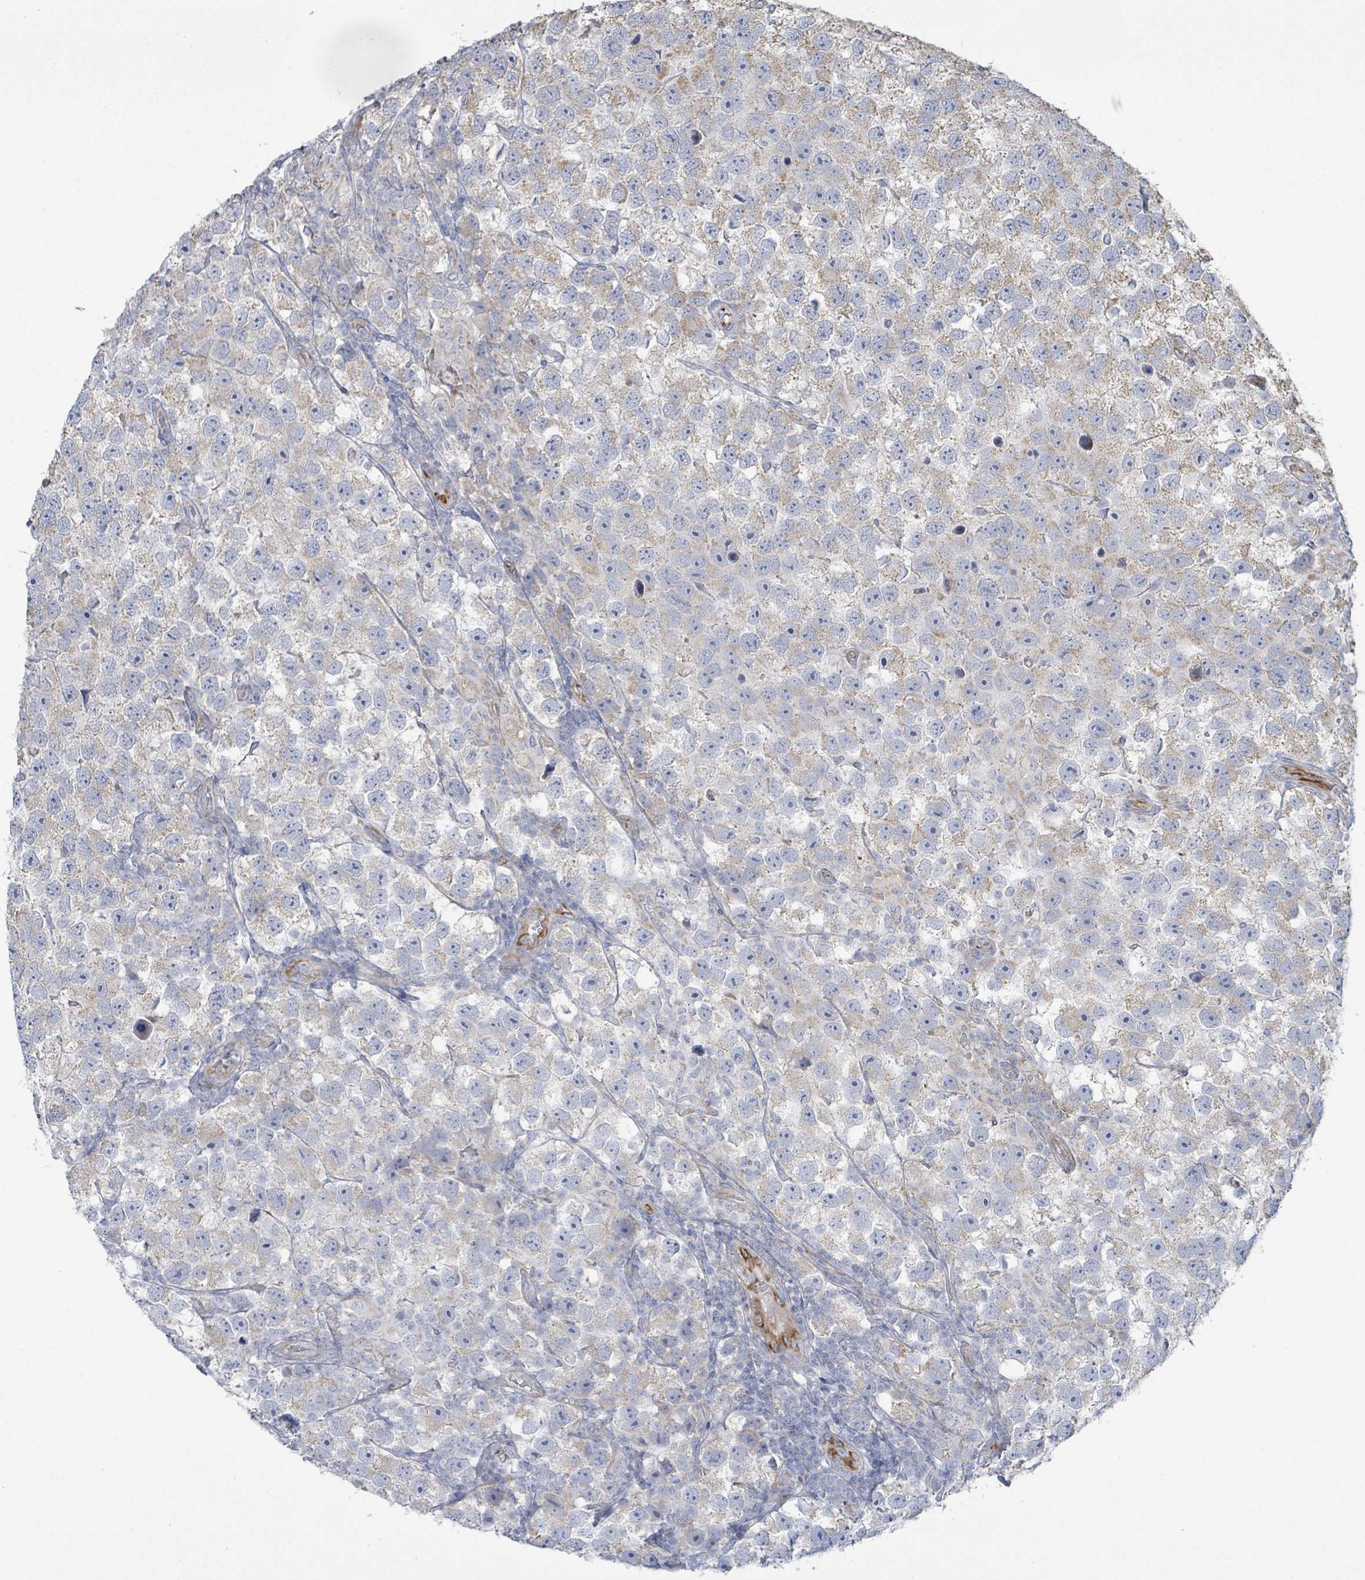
{"staining": {"intensity": "weak", "quantity": ">75%", "location": "cytoplasmic/membranous"}, "tissue": "testis cancer", "cell_type": "Tumor cells", "image_type": "cancer", "snomed": [{"axis": "morphology", "description": "Seminoma, NOS"}, {"axis": "topography", "description": "Testis"}], "caption": "High-magnification brightfield microscopy of testis cancer (seminoma) stained with DAB (brown) and counterstained with hematoxylin (blue). tumor cells exhibit weak cytoplasmic/membranous positivity is appreciated in approximately>75% of cells.", "gene": "ALG12", "patient": {"sex": "male", "age": 26}}